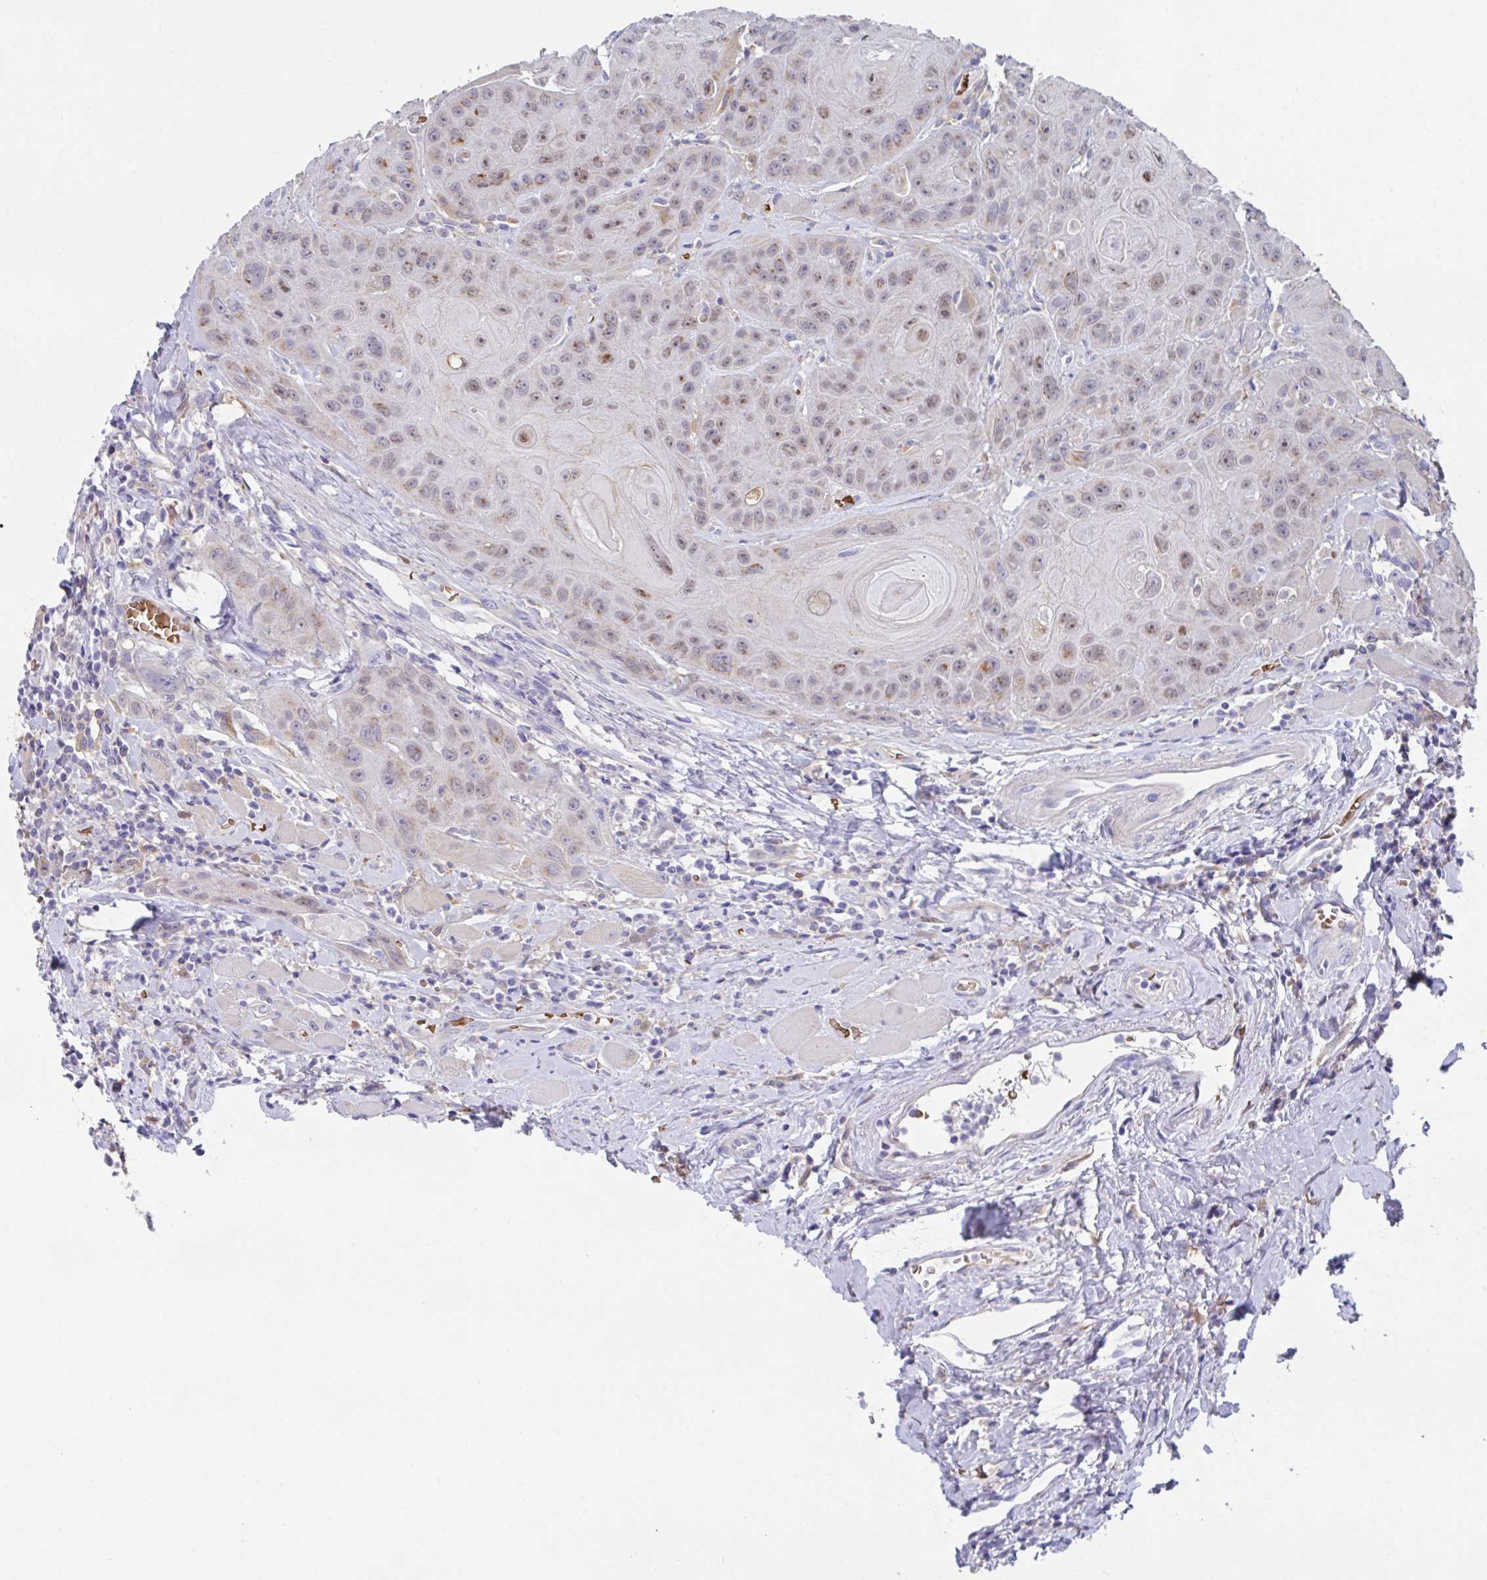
{"staining": {"intensity": "weak", "quantity": "<25%", "location": "nuclear"}, "tissue": "head and neck cancer", "cell_type": "Tumor cells", "image_type": "cancer", "snomed": [{"axis": "morphology", "description": "Squamous cell carcinoma, NOS"}, {"axis": "topography", "description": "Head-Neck"}], "caption": "An image of head and neck squamous cell carcinoma stained for a protein demonstrates no brown staining in tumor cells. (DAB (3,3'-diaminobenzidine) immunohistochemistry with hematoxylin counter stain).", "gene": "TFAP2C", "patient": {"sex": "female", "age": 59}}